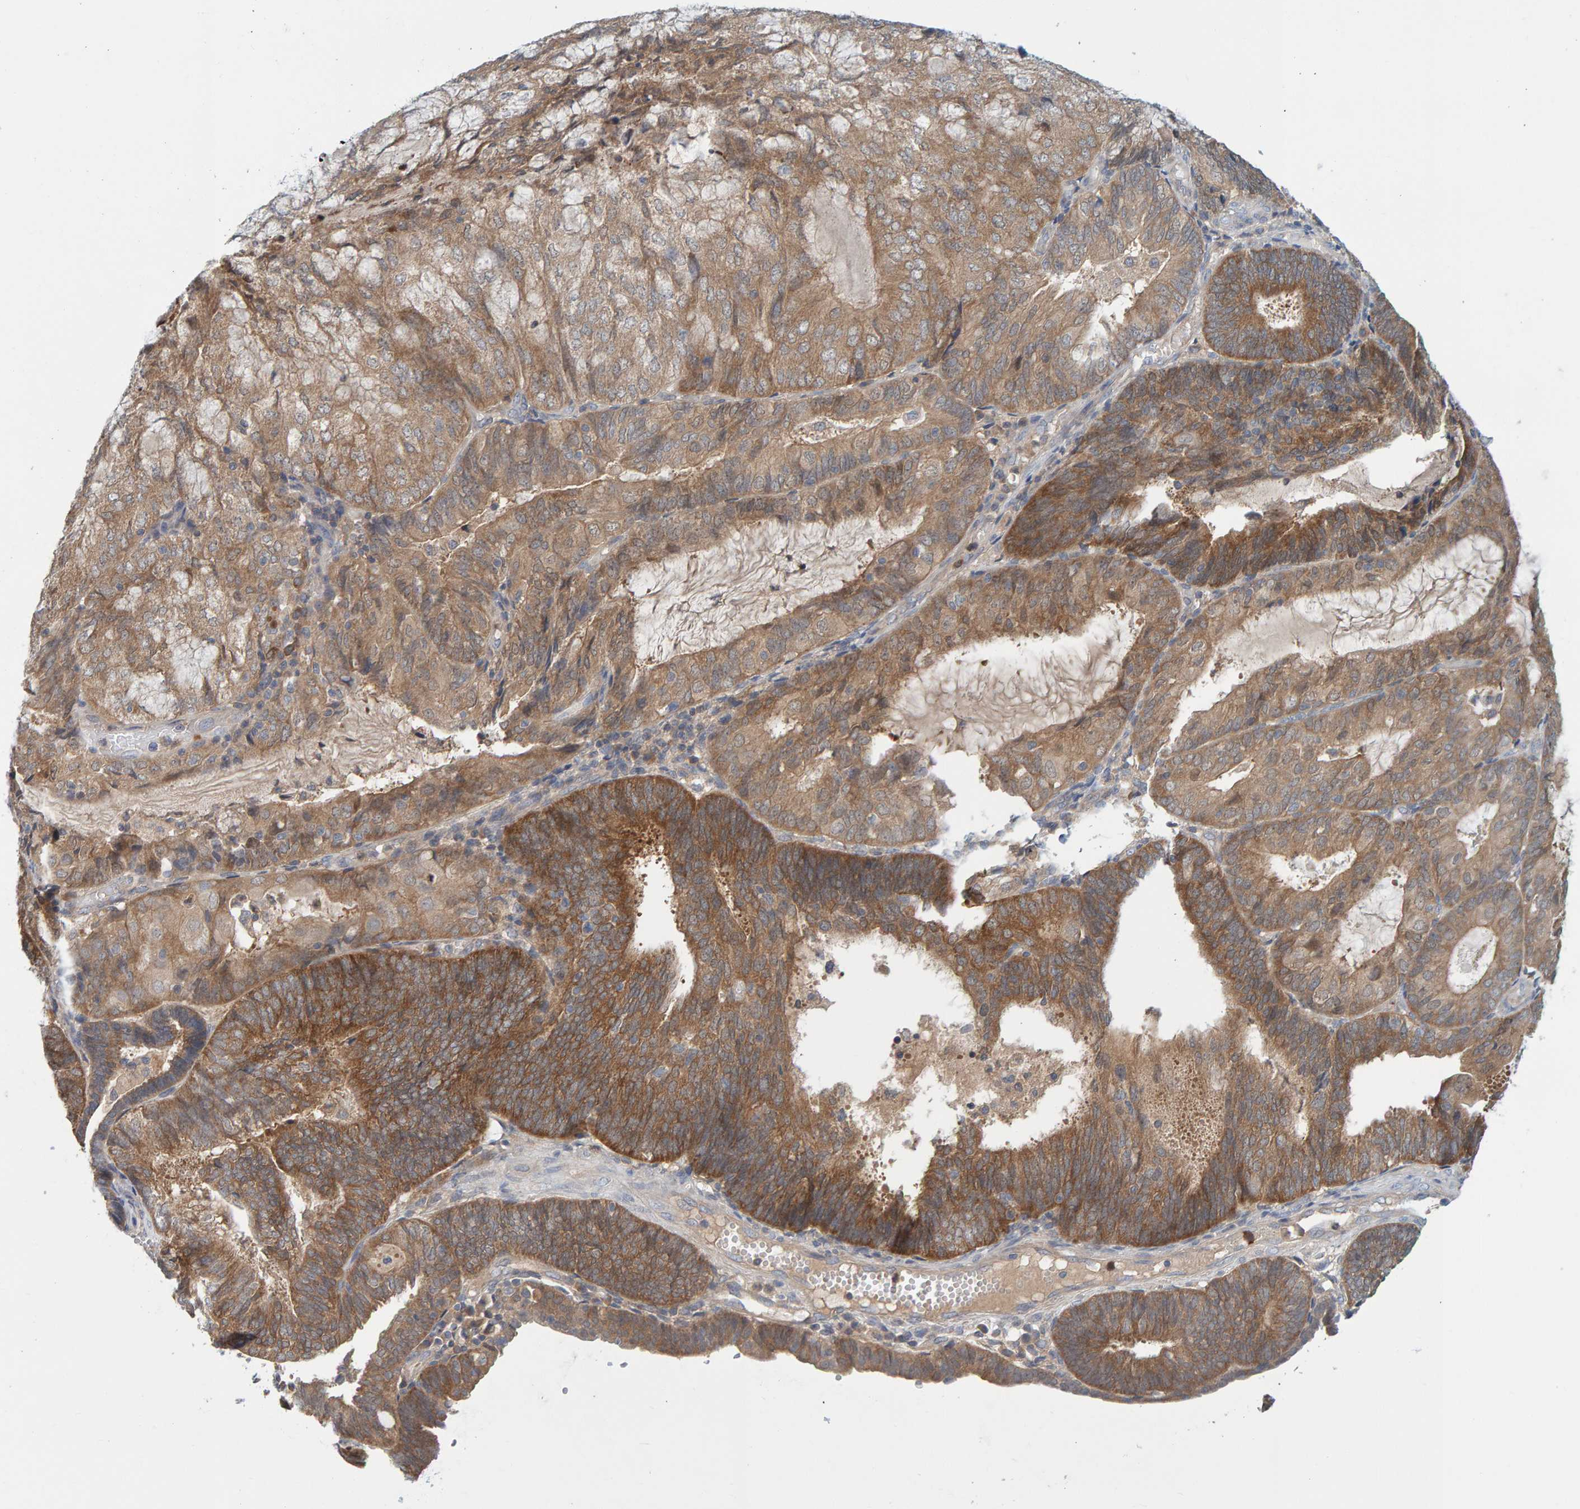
{"staining": {"intensity": "moderate", "quantity": ">75%", "location": "cytoplasmic/membranous"}, "tissue": "endometrial cancer", "cell_type": "Tumor cells", "image_type": "cancer", "snomed": [{"axis": "morphology", "description": "Adenocarcinoma, NOS"}, {"axis": "topography", "description": "Endometrium"}], "caption": "About >75% of tumor cells in endometrial adenocarcinoma reveal moderate cytoplasmic/membranous protein staining as visualized by brown immunohistochemical staining.", "gene": "TATDN1", "patient": {"sex": "female", "age": 81}}